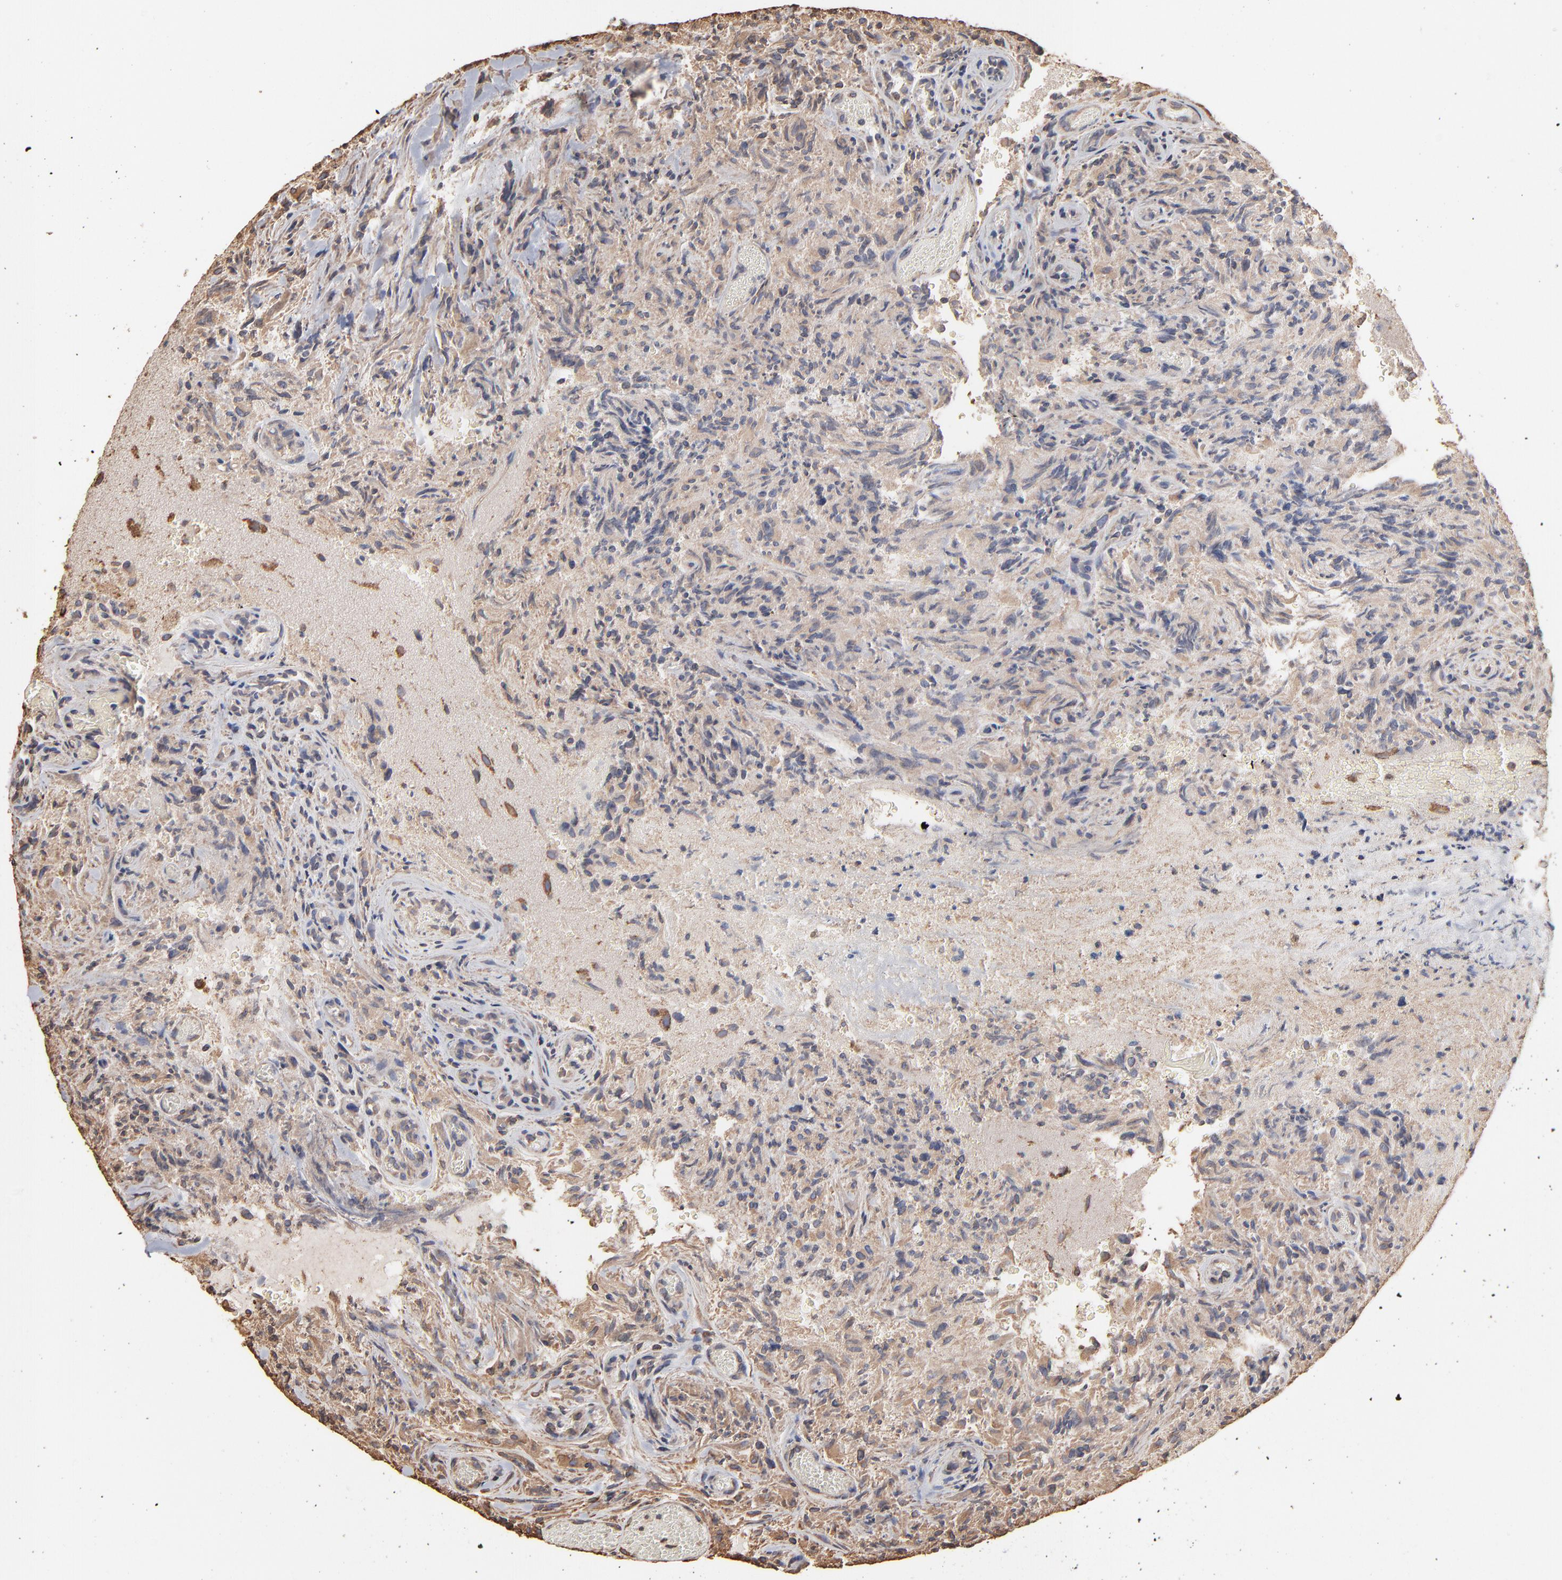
{"staining": {"intensity": "weak", "quantity": ">75%", "location": "cytoplasmic/membranous"}, "tissue": "glioma", "cell_type": "Tumor cells", "image_type": "cancer", "snomed": [{"axis": "morphology", "description": "Normal tissue, NOS"}, {"axis": "morphology", "description": "Glioma, malignant, High grade"}, {"axis": "topography", "description": "Cerebral cortex"}], "caption": "Weak cytoplasmic/membranous positivity for a protein is identified in approximately >75% of tumor cells of glioma using immunohistochemistry (IHC).", "gene": "PDIA3", "patient": {"sex": "male", "age": 75}}